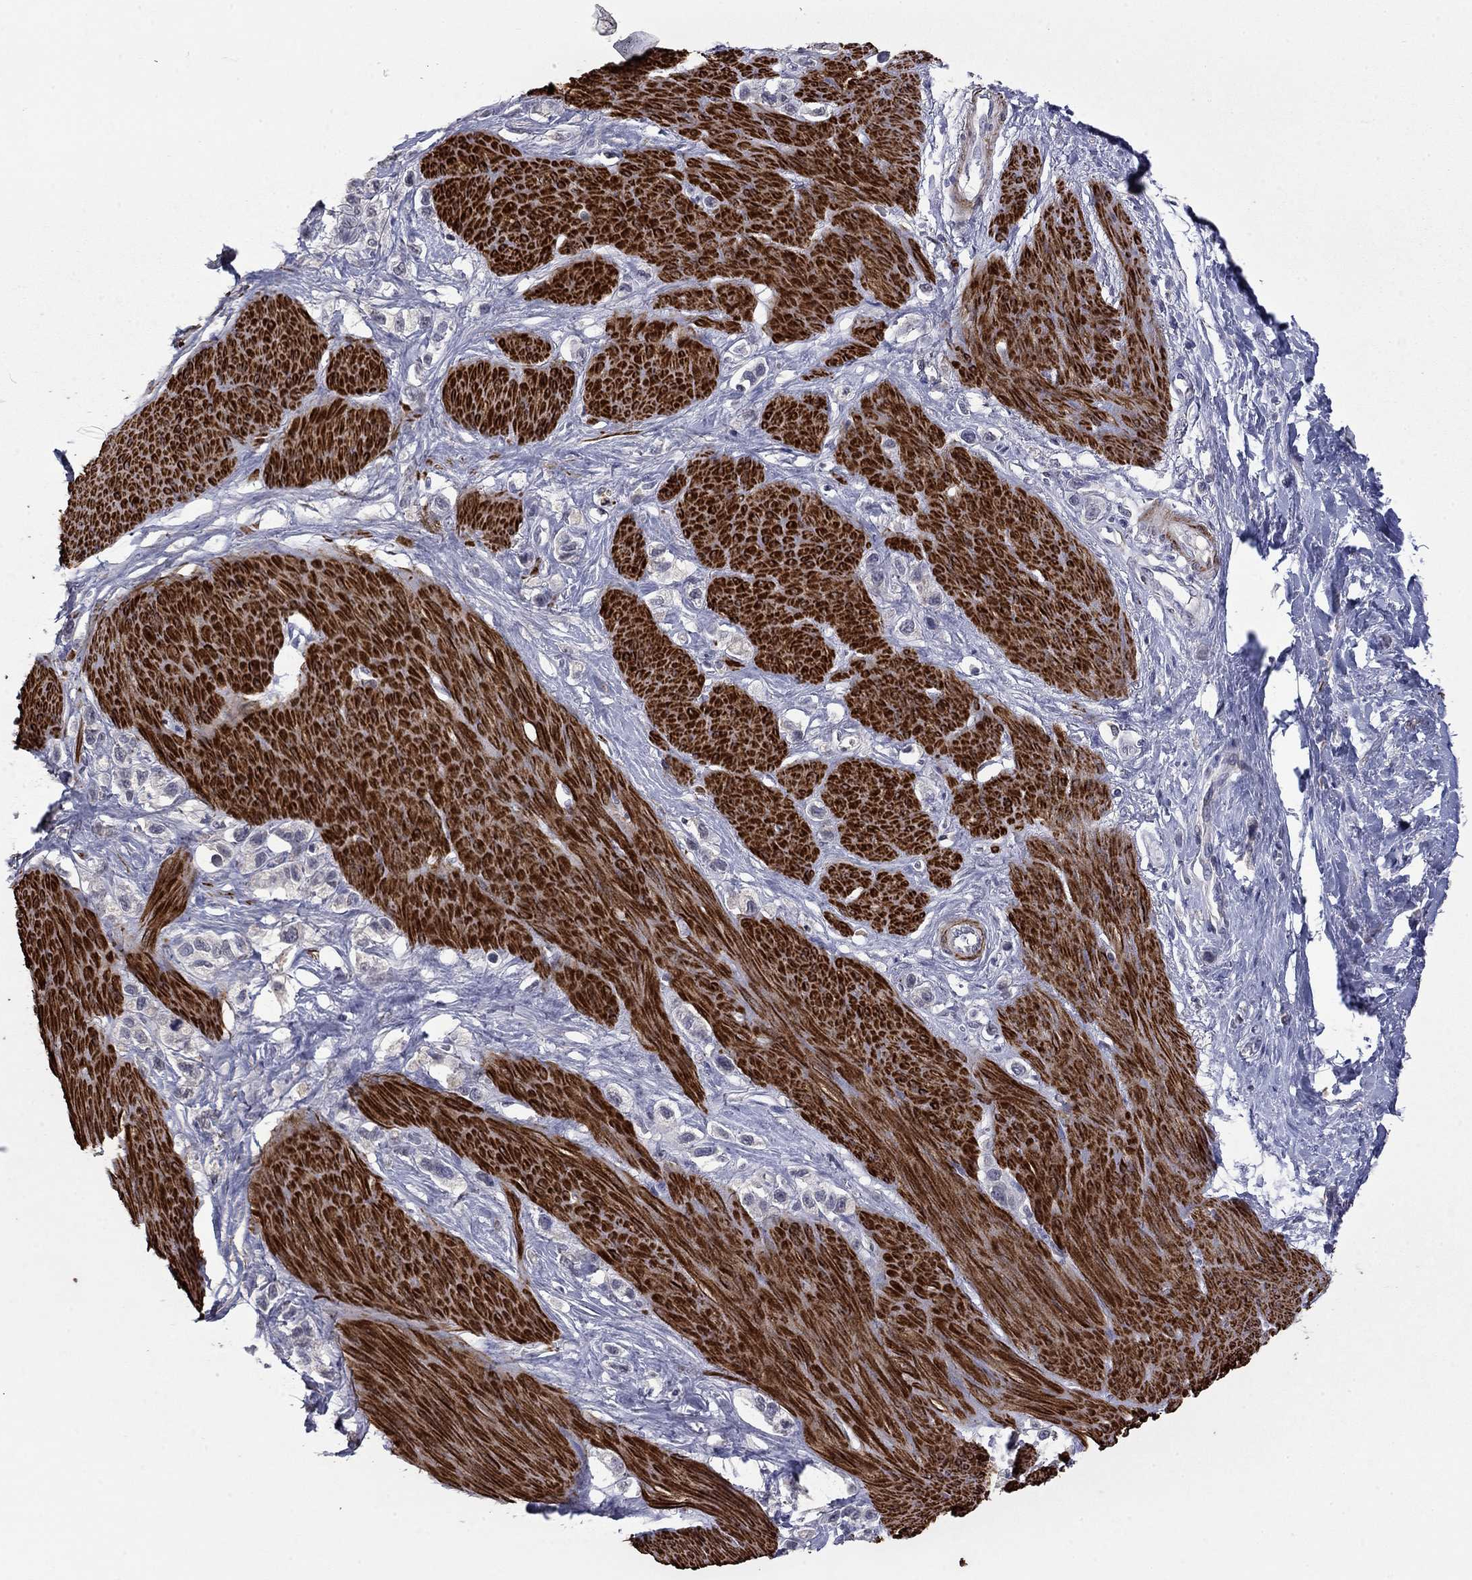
{"staining": {"intensity": "negative", "quantity": "none", "location": "none"}, "tissue": "stomach cancer", "cell_type": "Tumor cells", "image_type": "cancer", "snomed": [{"axis": "morphology", "description": "Normal tissue, NOS"}, {"axis": "morphology", "description": "Adenocarcinoma, NOS"}, {"axis": "morphology", "description": "Adenocarcinoma, High grade"}, {"axis": "topography", "description": "Stomach, upper"}, {"axis": "topography", "description": "Stomach"}], "caption": "Stomach cancer (adenocarcinoma) stained for a protein using immunohistochemistry displays no staining tumor cells.", "gene": "IP6K3", "patient": {"sex": "female", "age": 65}}